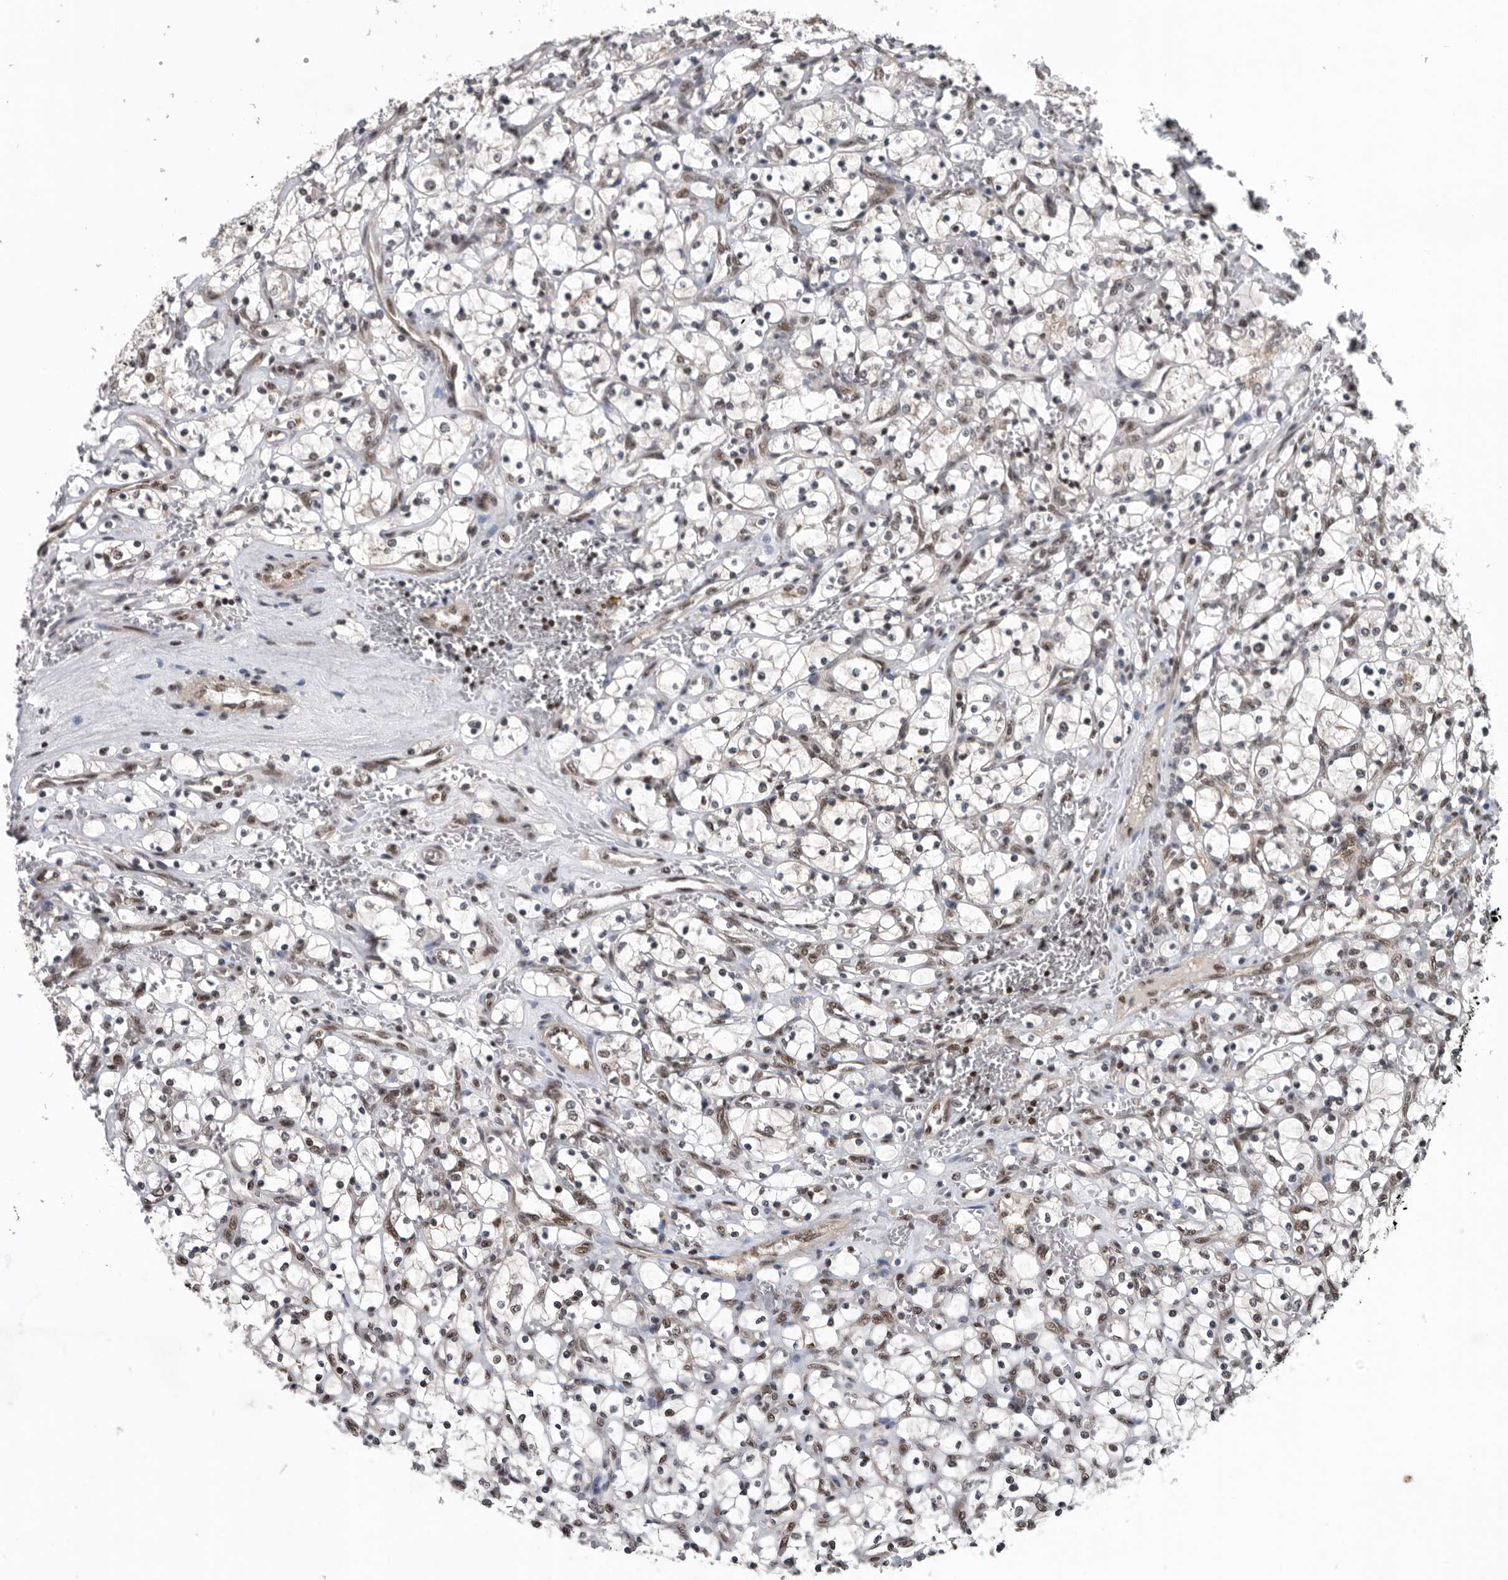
{"staining": {"intensity": "moderate", "quantity": ">75%", "location": "nuclear"}, "tissue": "renal cancer", "cell_type": "Tumor cells", "image_type": "cancer", "snomed": [{"axis": "morphology", "description": "Adenocarcinoma, NOS"}, {"axis": "topography", "description": "Kidney"}], "caption": "Immunohistochemical staining of human adenocarcinoma (renal) reveals medium levels of moderate nuclear protein staining in about >75% of tumor cells.", "gene": "SENP7", "patient": {"sex": "female", "age": 69}}